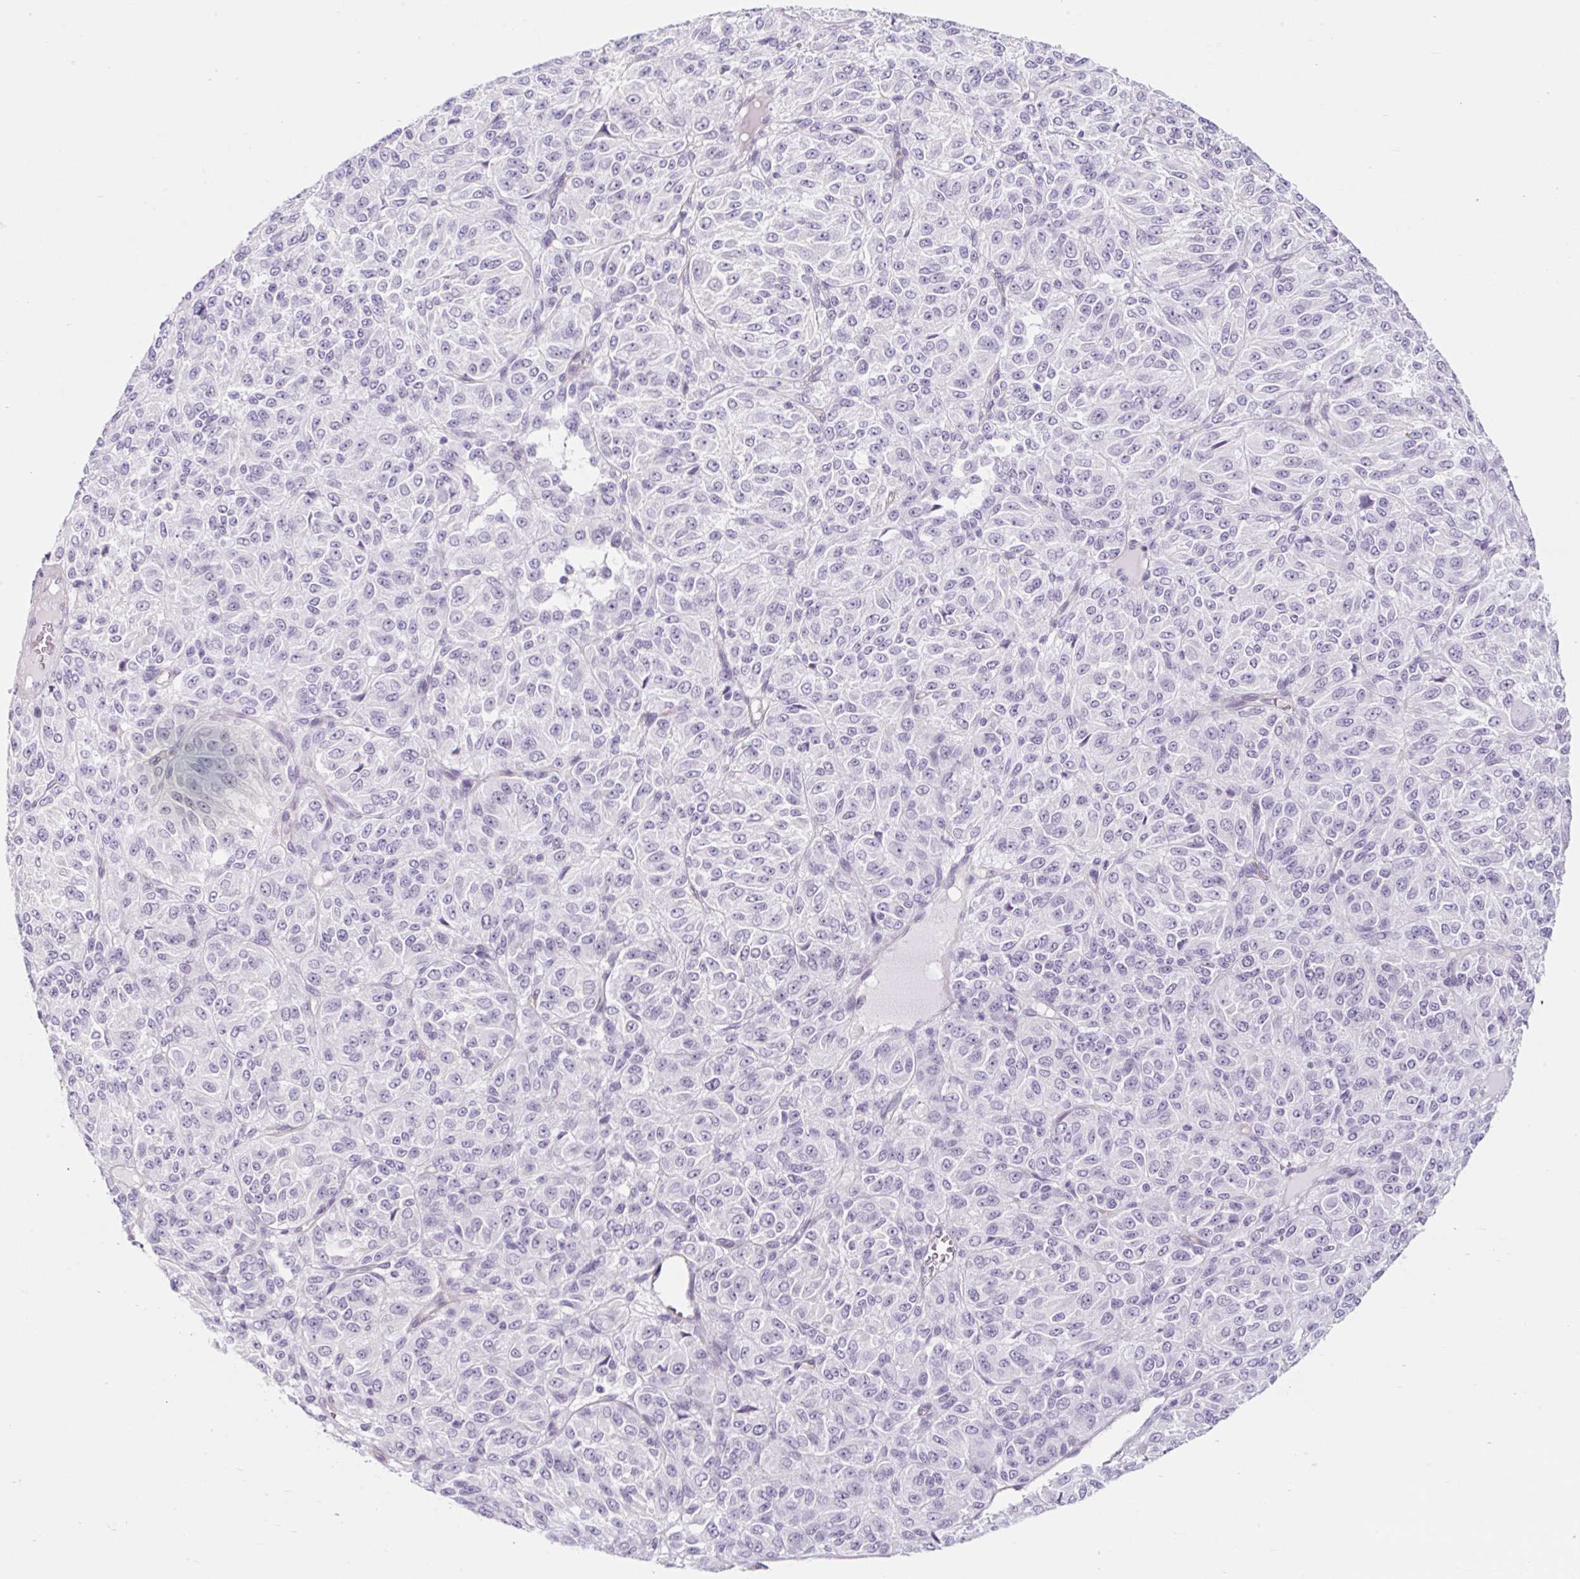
{"staining": {"intensity": "negative", "quantity": "none", "location": "none"}, "tissue": "melanoma", "cell_type": "Tumor cells", "image_type": "cancer", "snomed": [{"axis": "morphology", "description": "Malignant melanoma, Metastatic site"}, {"axis": "topography", "description": "Brain"}], "caption": "An image of melanoma stained for a protein demonstrates no brown staining in tumor cells.", "gene": "BCAS1", "patient": {"sex": "female", "age": 56}}